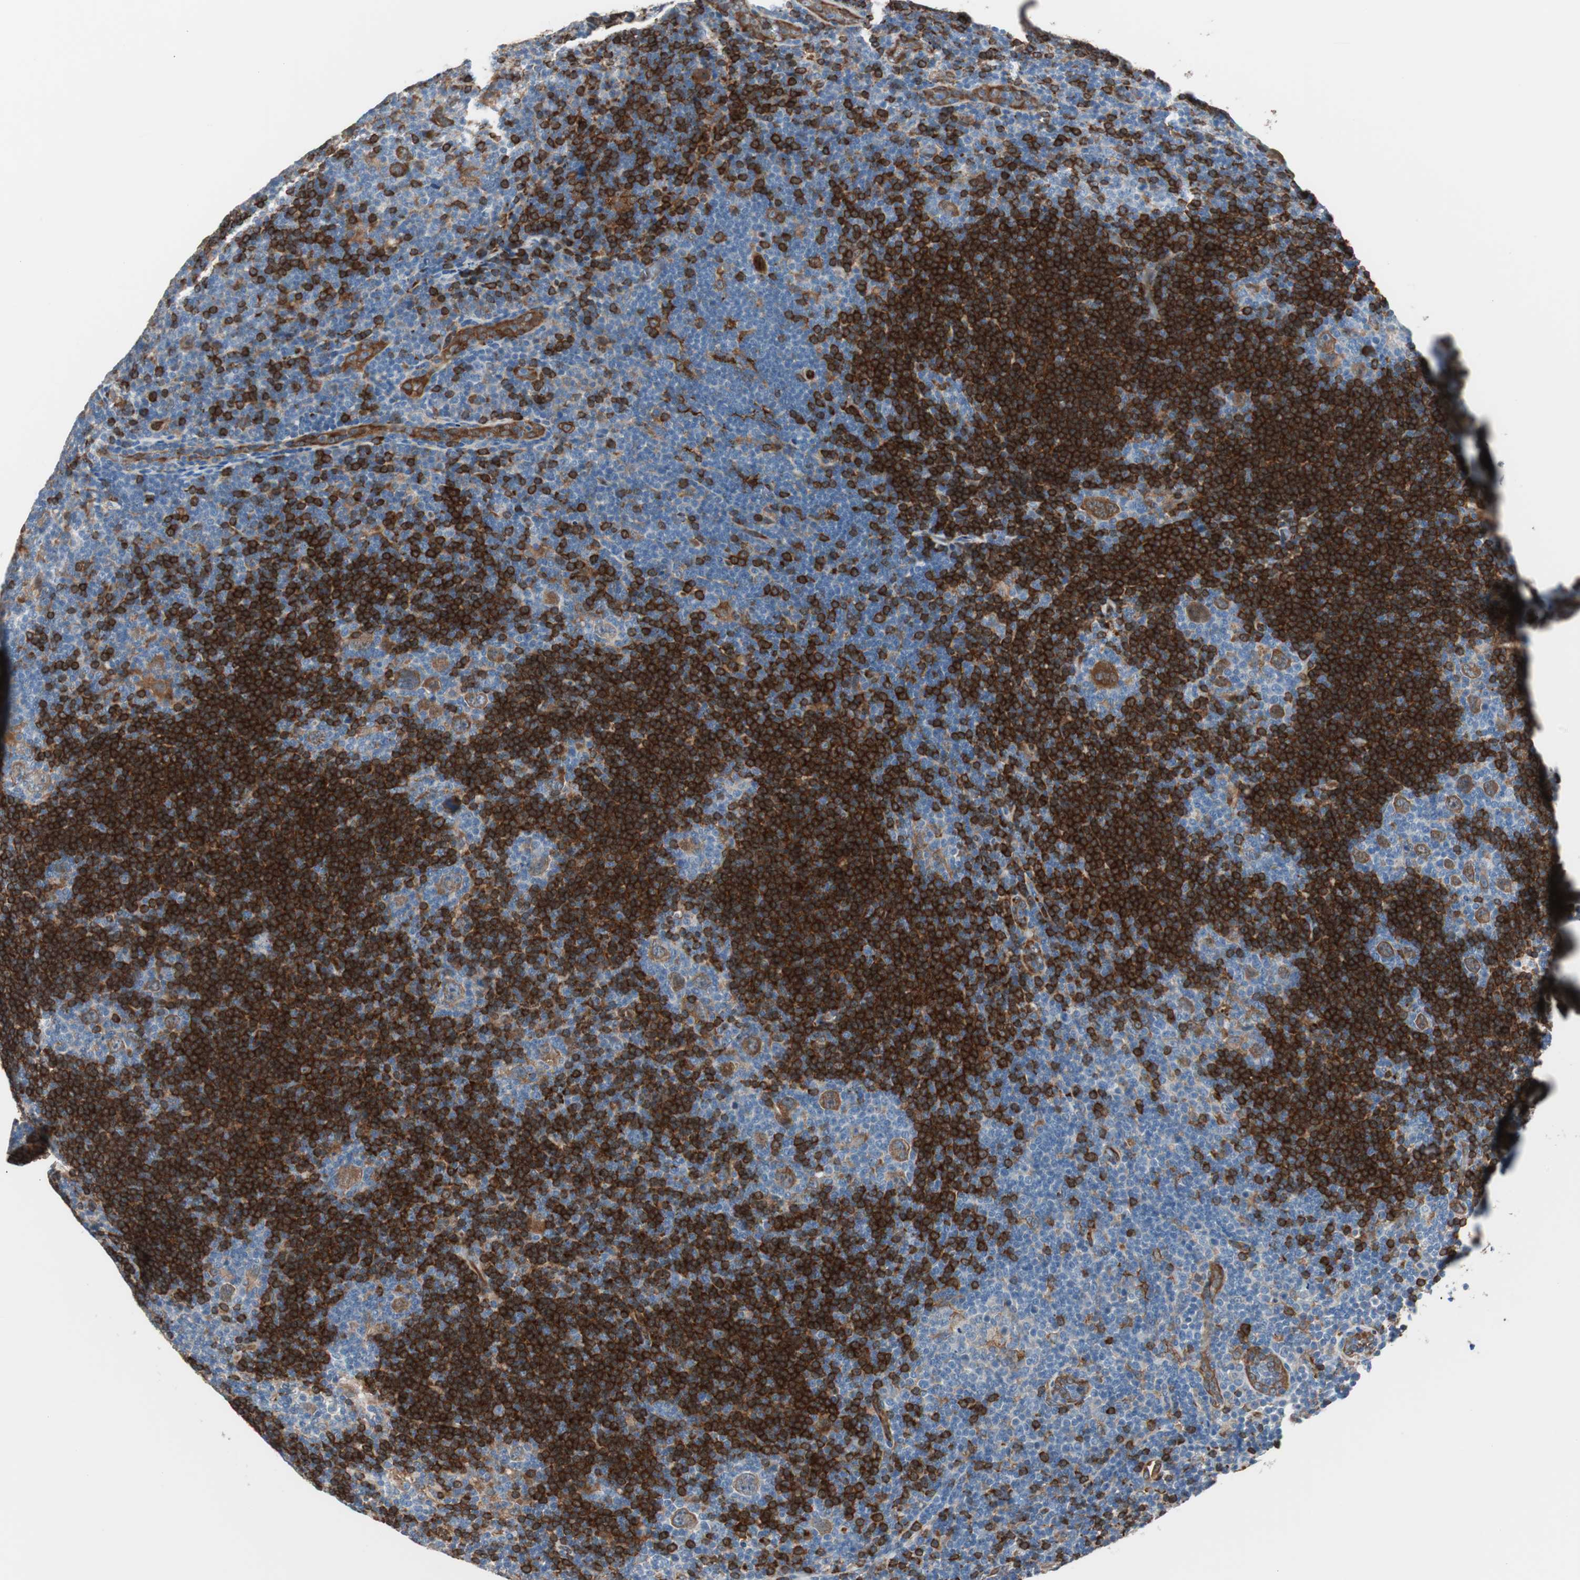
{"staining": {"intensity": "moderate", "quantity": ">75%", "location": "cytoplasmic/membranous"}, "tissue": "lymphoma", "cell_type": "Tumor cells", "image_type": "cancer", "snomed": [{"axis": "morphology", "description": "Hodgkin's disease, NOS"}, {"axis": "topography", "description": "Lymph node"}], "caption": "This is a histology image of immunohistochemistry (IHC) staining of Hodgkin's disease, which shows moderate staining in the cytoplasmic/membranous of tumor cells.", "gene": "SWAP70", "patient": {"sex": "female", "age": 57}}